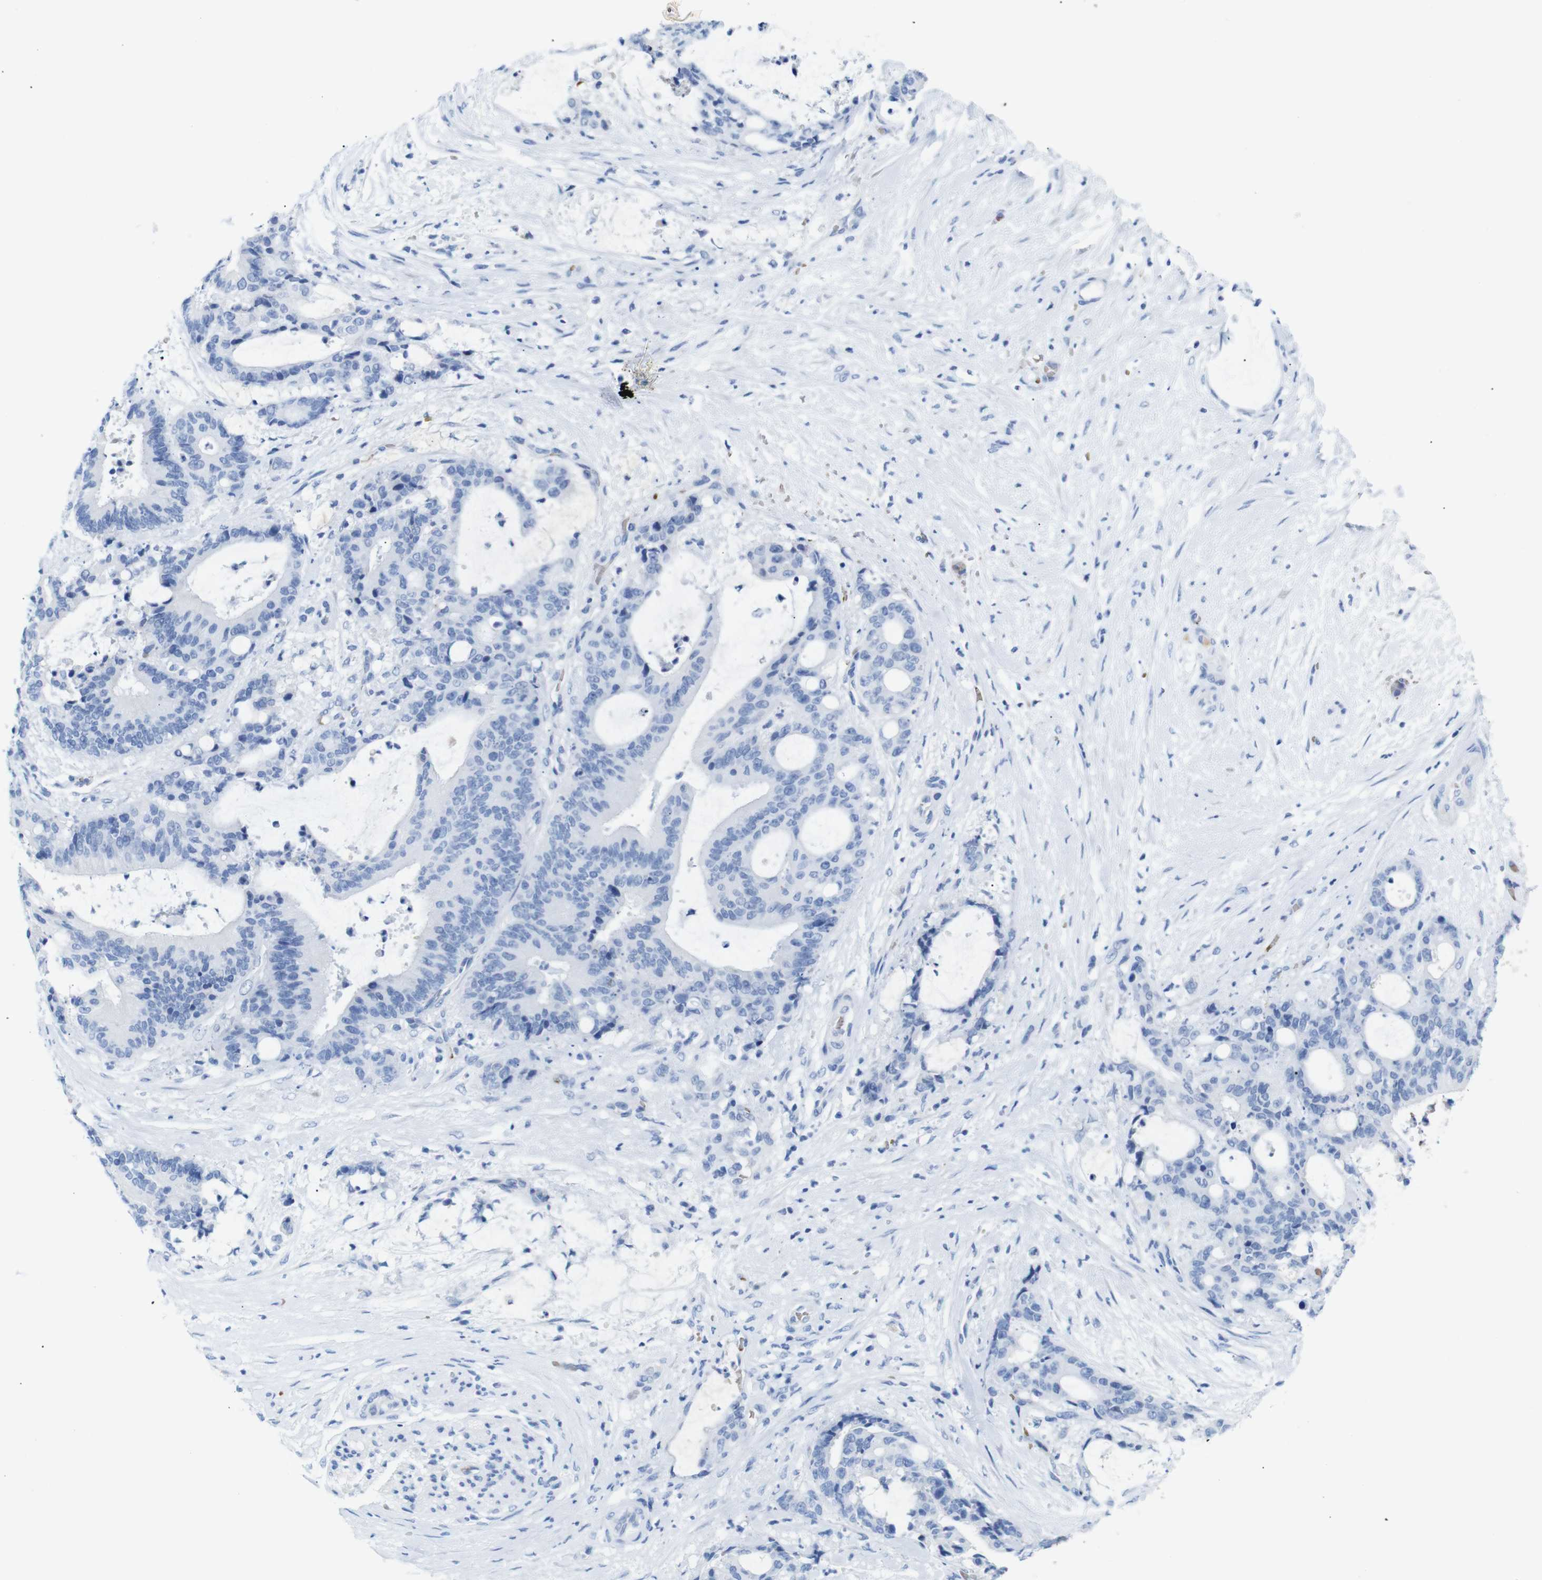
{"staining": {"intensity": "negative", "quantity": "none", "location": "none"}, "tissue": "liver cancer", "cell_type": "Tumor cells", "image_type": "cancer", "snomed": [{"axis": "morphology", "description": "Normal tissue, NOS"}, {"axis": "morphology", "description": "Cholangiocarcinoma"}, {"axis": "topography", "description": "Liver"}, {"axis": "topography", "description": "Peripheral nerve tissue"}], "caption": "This is an immunohistochemistry (IHC) micrograph of human liver cholangiocarcinoma. There is no expression in tumor cells.", "gene": "ERVMER34-1", "patient": {"sex": "female", "age": 73}}